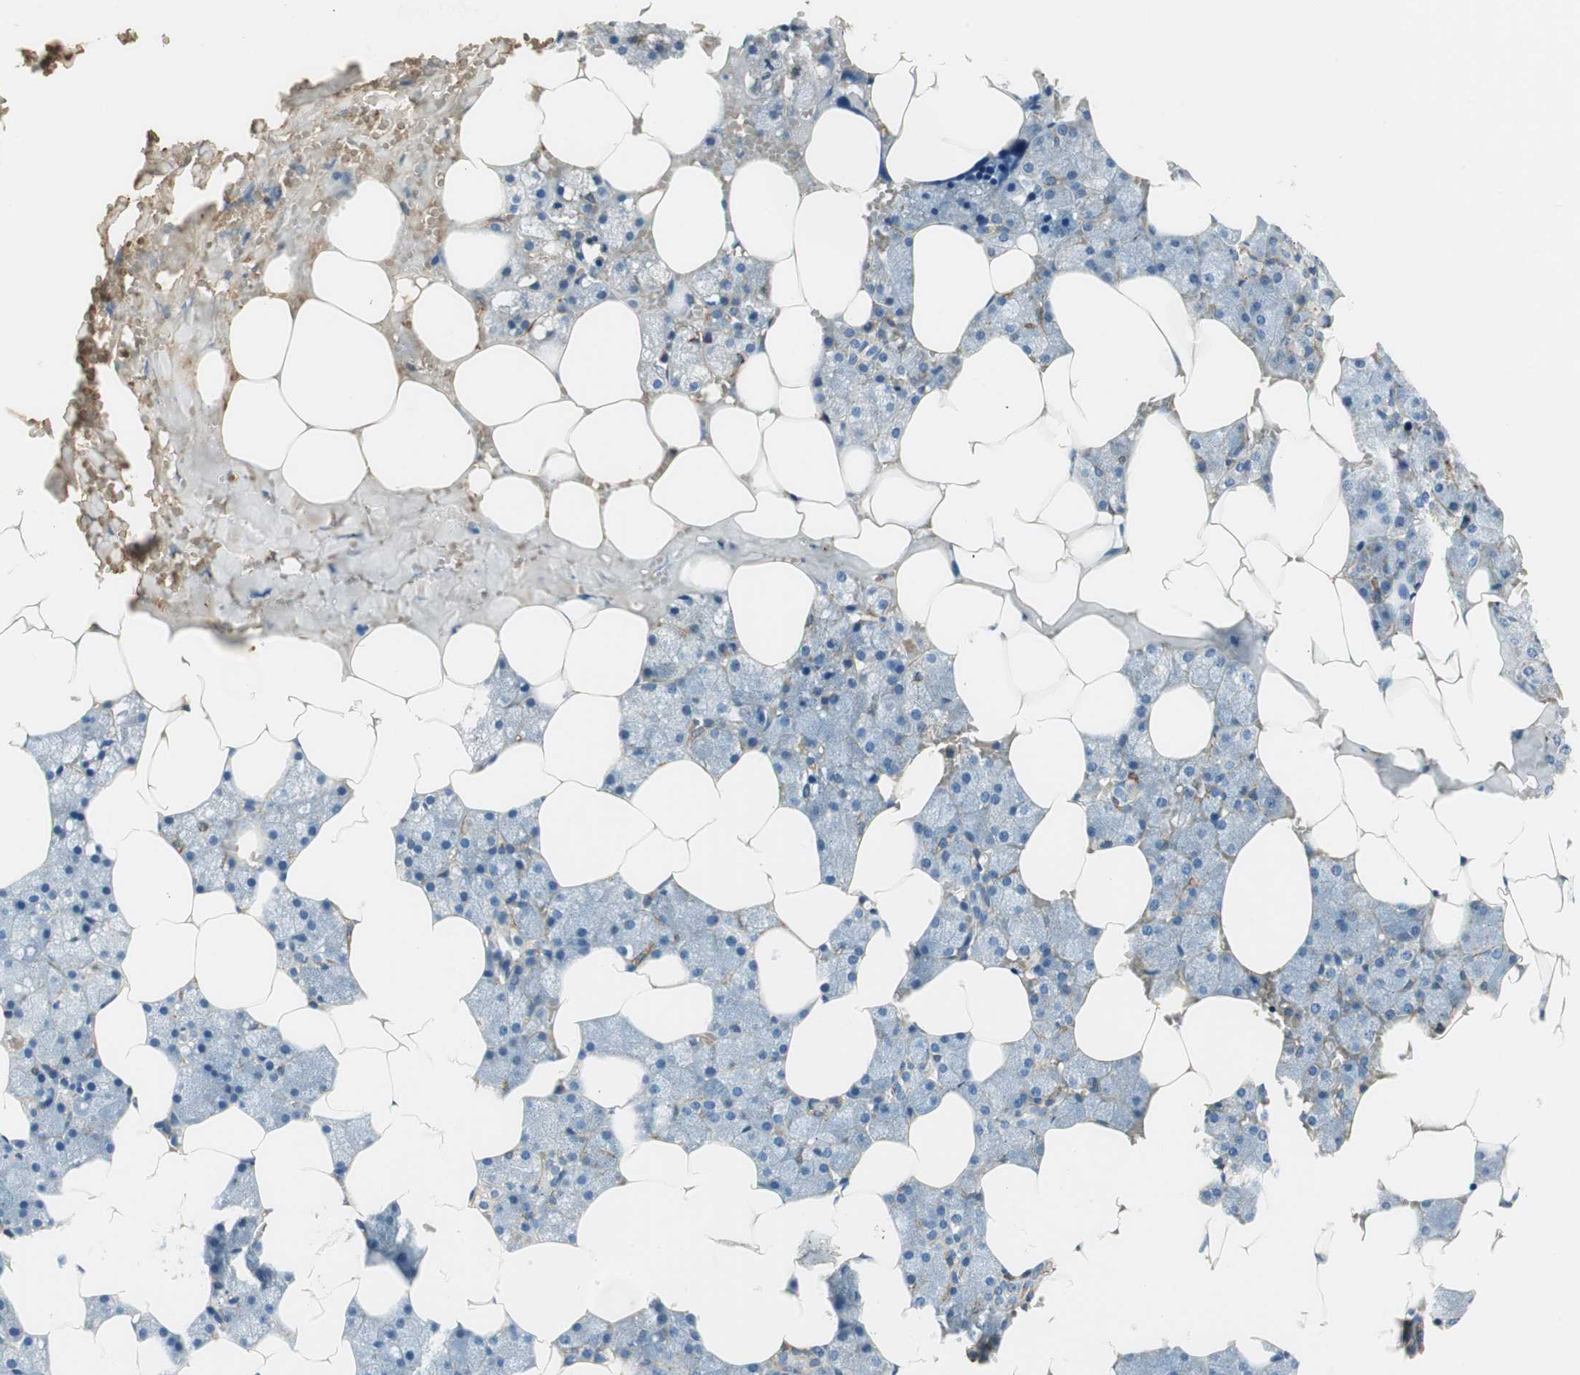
{"staining": {"intensity": "moderate", "quantity": "25%-75%", "location": "cytoplasmic/membranous"}, "tissue": "salivary gland", "cell_type": "Glandular cells", "image_type": "normal", "snomed": [{"axis": "morphology", "description": "Normal tissue, NOS"}, {"axis": "topography", "description": "Salivary gland"}], "caption": "Unremarkable salivary gland displays moderate cytoplasmic/membranous staining in approximately 25%-75% of glandular cells, visualized by immunohistochemistry.", "gene": "RORB", "patient": {"sex": "male", "age": 62}}